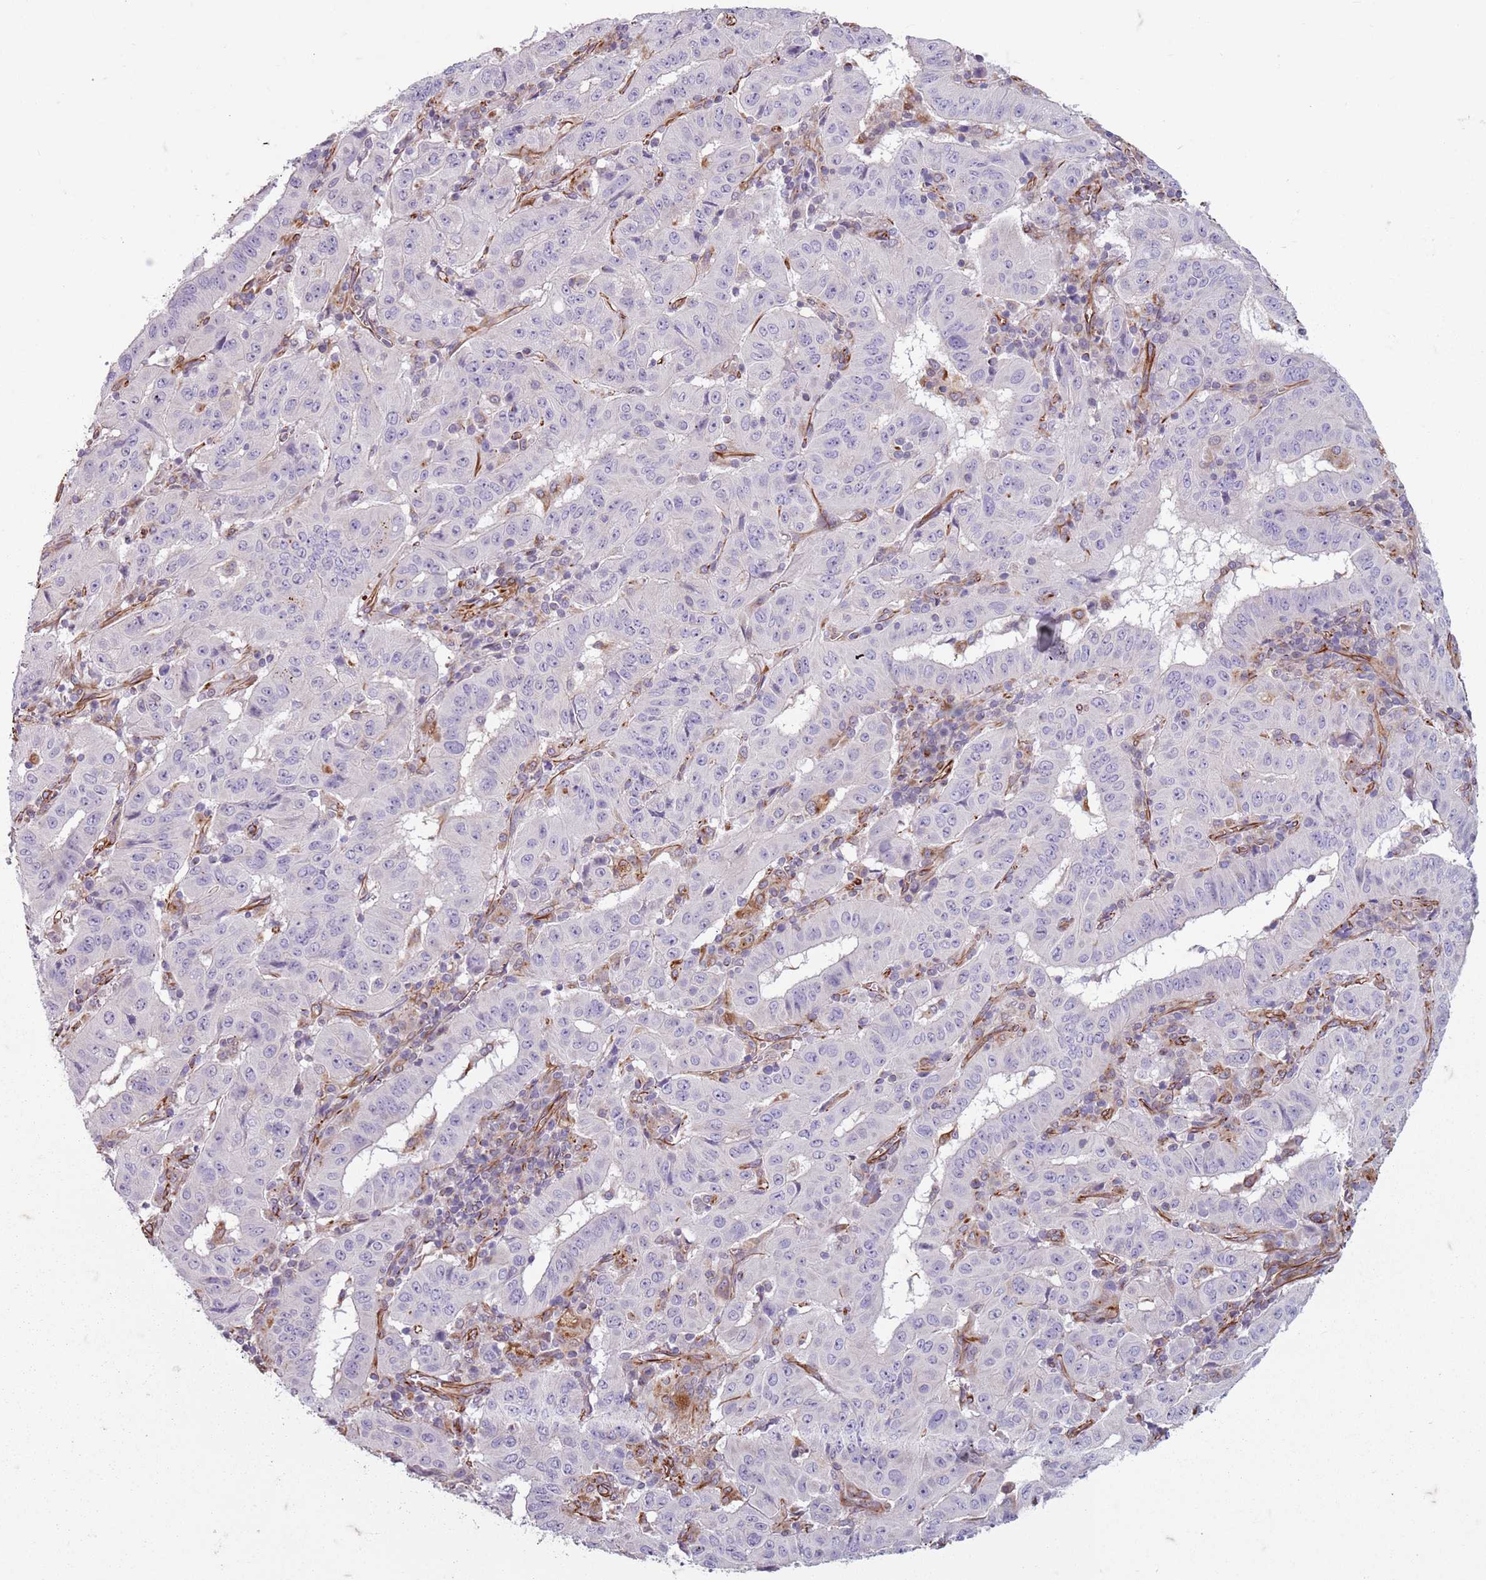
{"staining": {"intensity": "negative", "quantity": "none", "location": "none"}, "tissue": "pancreatic cancer", "cell_type": "Tumor cells", "image_type": "cancer", "snomed": [{"axis": "morphology", "description": "Adenocarcinoma, NOS"}, {"axis": "topography", "description": "Pancreas"}], "caption": "Histopathology image shows no significant protein positivity in tumor cells of adenocarcinoma (pancreatic).", "gene": "TAS2R38", "patient": {"sex": "male", "age": 63}}